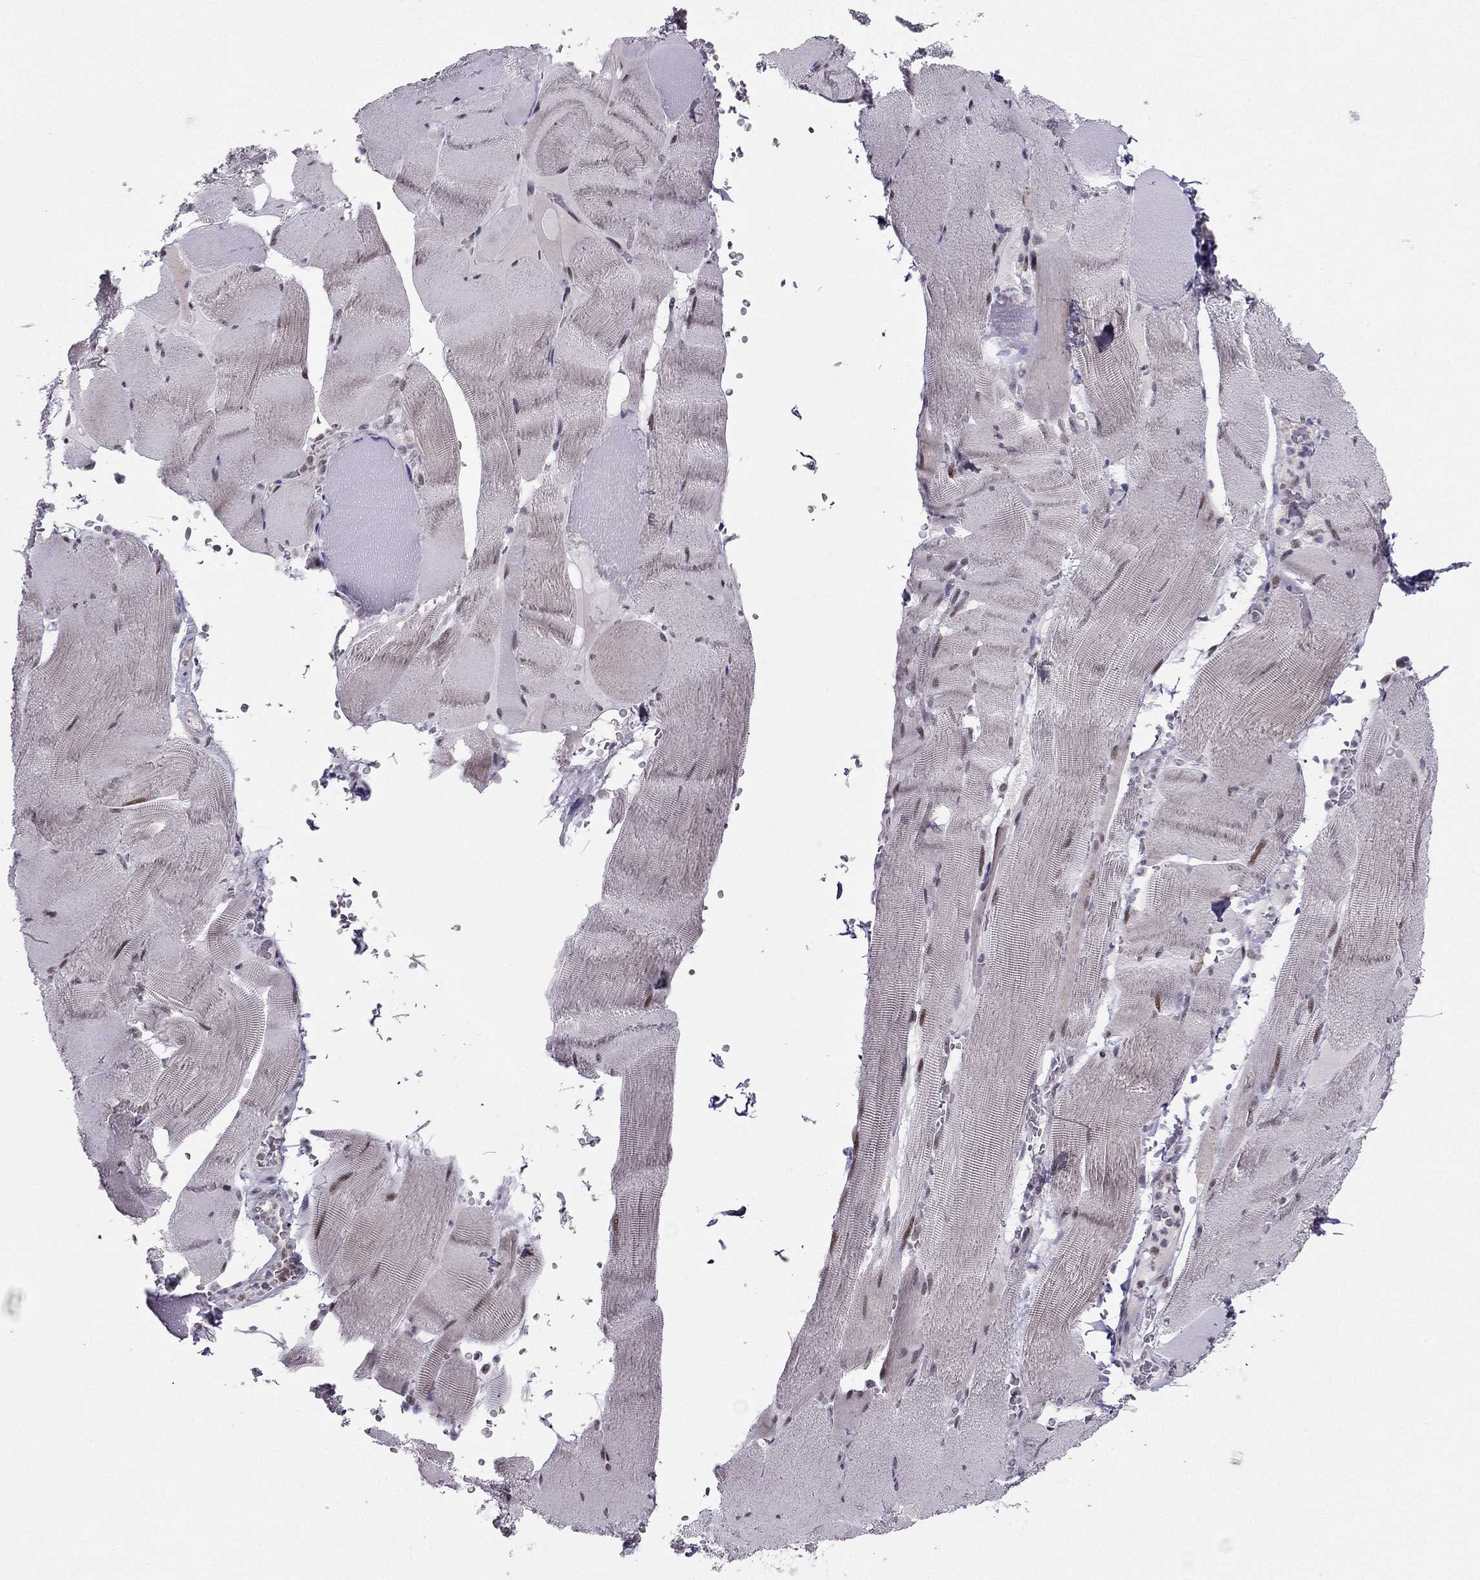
{"staining": {"intensity": "moderate", "quantity": "<25%", "location": "nuclear"}, "tissue": "skeletal muscle", "cell_type": "Myocytes", "image_type": "normal", "snomed": [{"axis": "morphology", "description": "Normal tissue, NOS"}, {"axis": "topography", "description": "Skeletal muscle"}], "caption": "This is an image of immunohistochemistry (IHC) staining of unremarkable skeletal muscle, which shows moderate positivity in the nuclear of myocytes.", "gene": "RPRD2", "patient": {"sex": "male", "age": 56}}